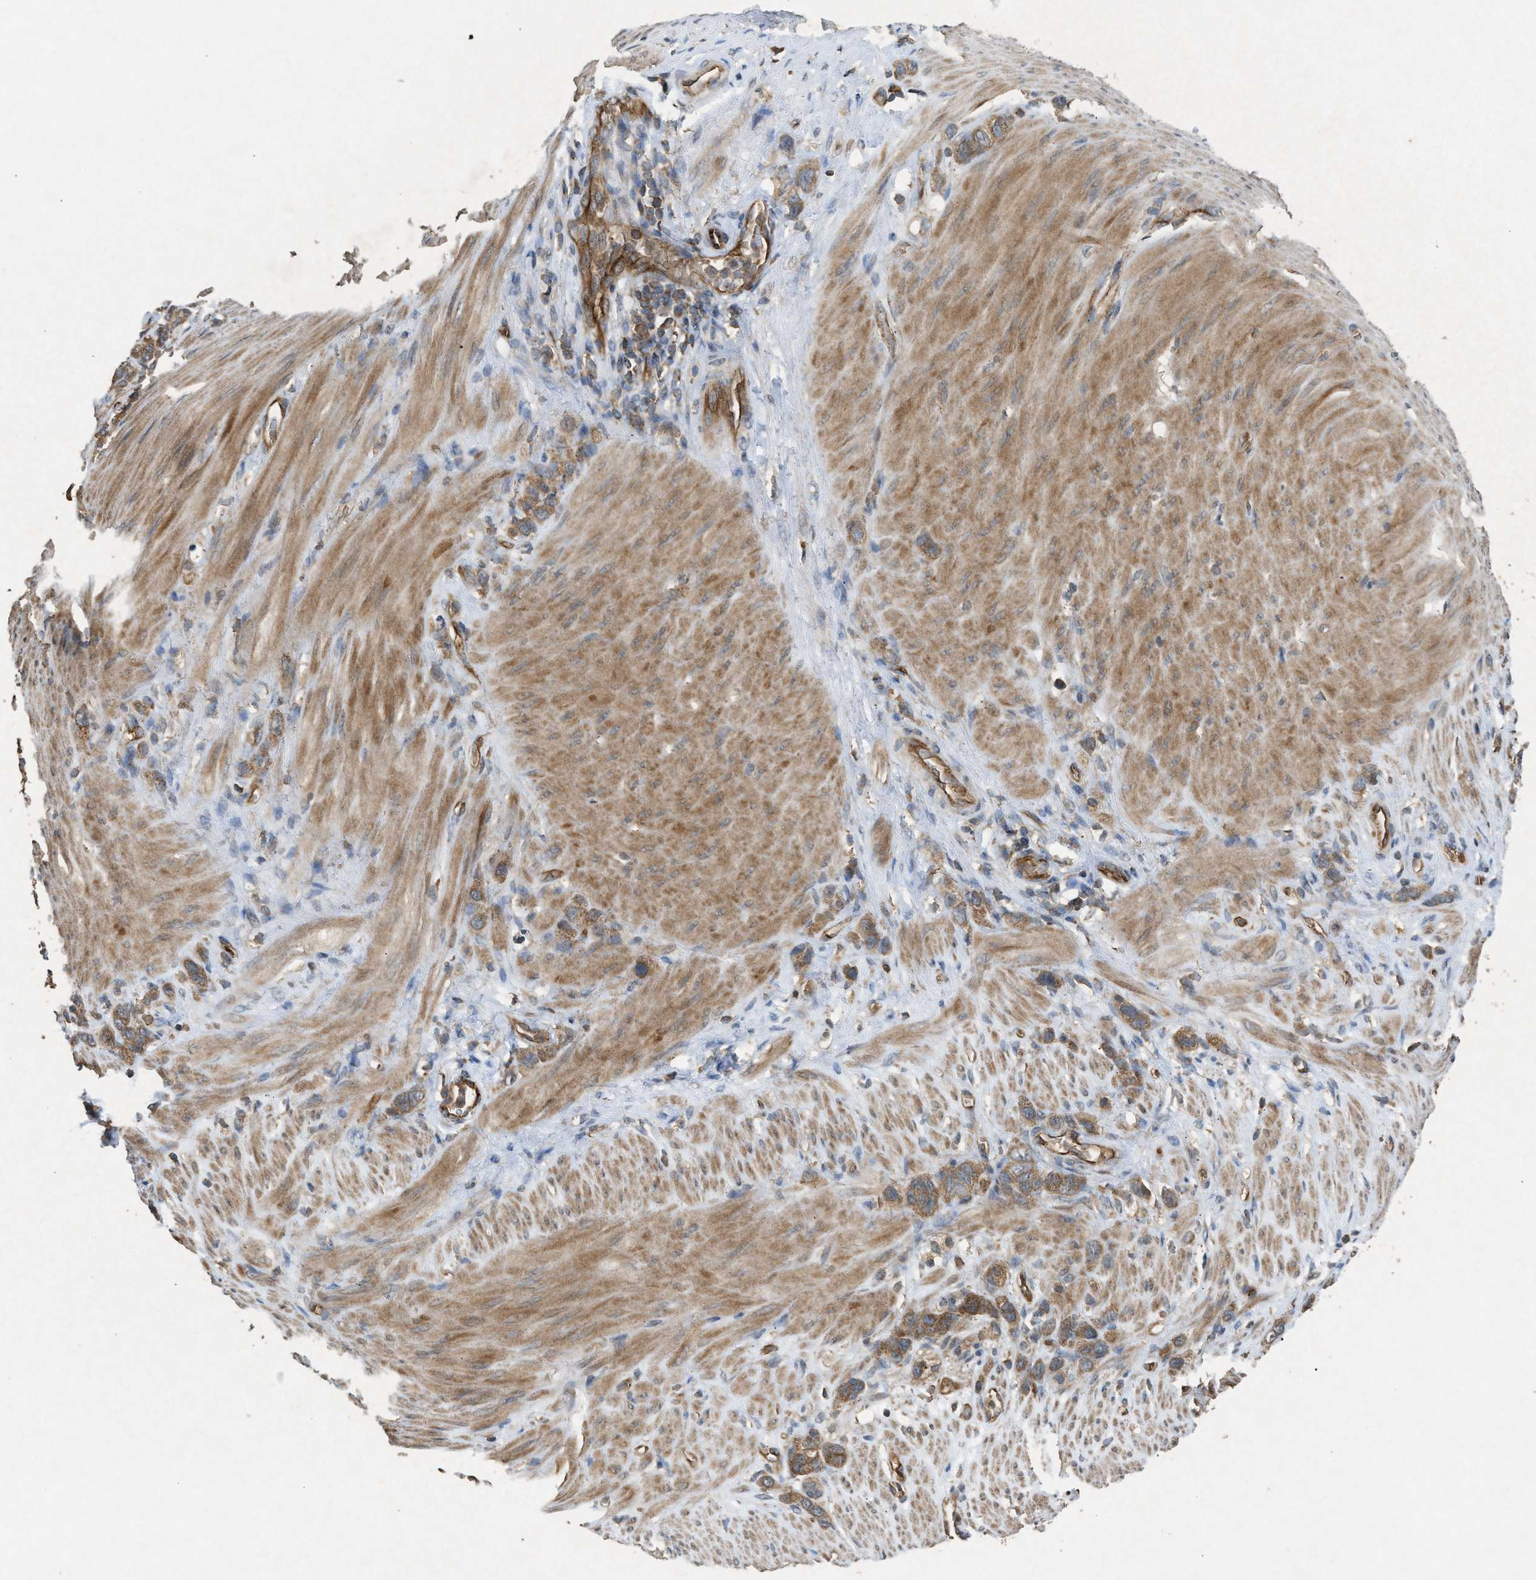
{"staining": {"intensity": "moderate", "quantity": ">75%", "location": "cytoplasmic/membranous"}, "tissue": "stomach cancer", "cell_type": "Tumor cells", "image_type": "cancer", "snomed": [{"axis": "morphology", "description": "Adenocarcinoma, NOS"}, {"axis": "morphology", "description": "Adenocarcinoma, High grade"}, {"axis": "topography", "description": "Stomach, upper"}, {"axis": "topography", "description": "Stomach, lower"}], "caption": "Immunohistochemical staining of human stomach high-grade adenocarcinoma displays medium levels of moderate cytoplasmic/membranous protein expression in approximately >75% of tumor cells. (DAB (3,3'-diaminobenzidine) = brown stain, brightfield microscopy at high magnification).", "gene": "HIP1R", "patient": {"sex": "female", "age": 65}}